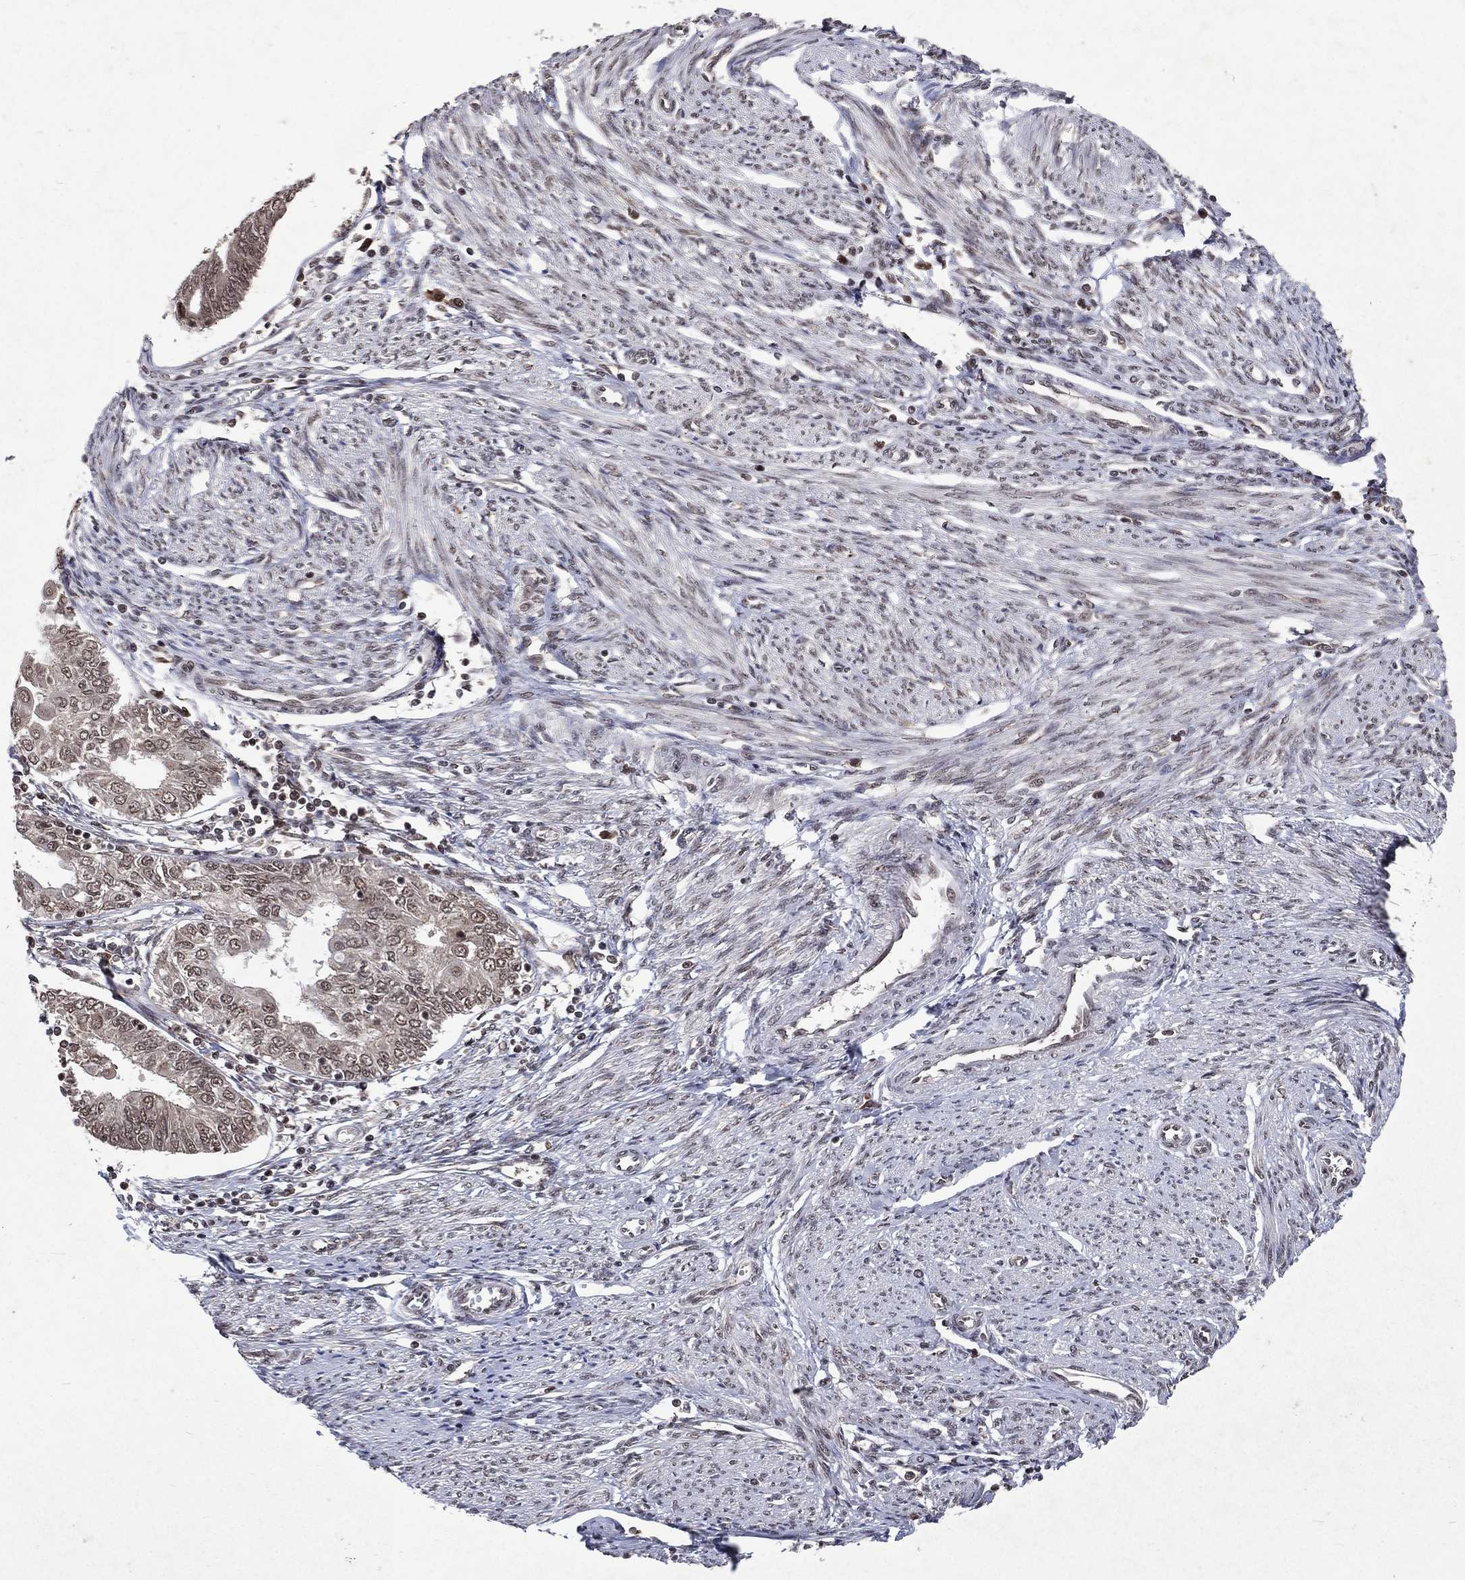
{"staining": {"intensity": "weak", "quantity": "25%-75%", "location": "cytoplasmic/membranous,nuclear"}, "tissue": "endometrial cancer", "cell_type": "Tumor cells", "image_type": "cancer", "snomed": [{"axis": "morphology", "description": "Adenocarcinoma, NOS"}, {"axis": "topography", "description": "Endometrium"}], "caption": "Protein expression analysis of endometrial adenocarcinoma shows weak cytoplasmic/membranous and nuclear expression in about 25%-75% of tumor cells.", "gene": "DMAP1", "patient": {"sex": "female", "age": 68}}